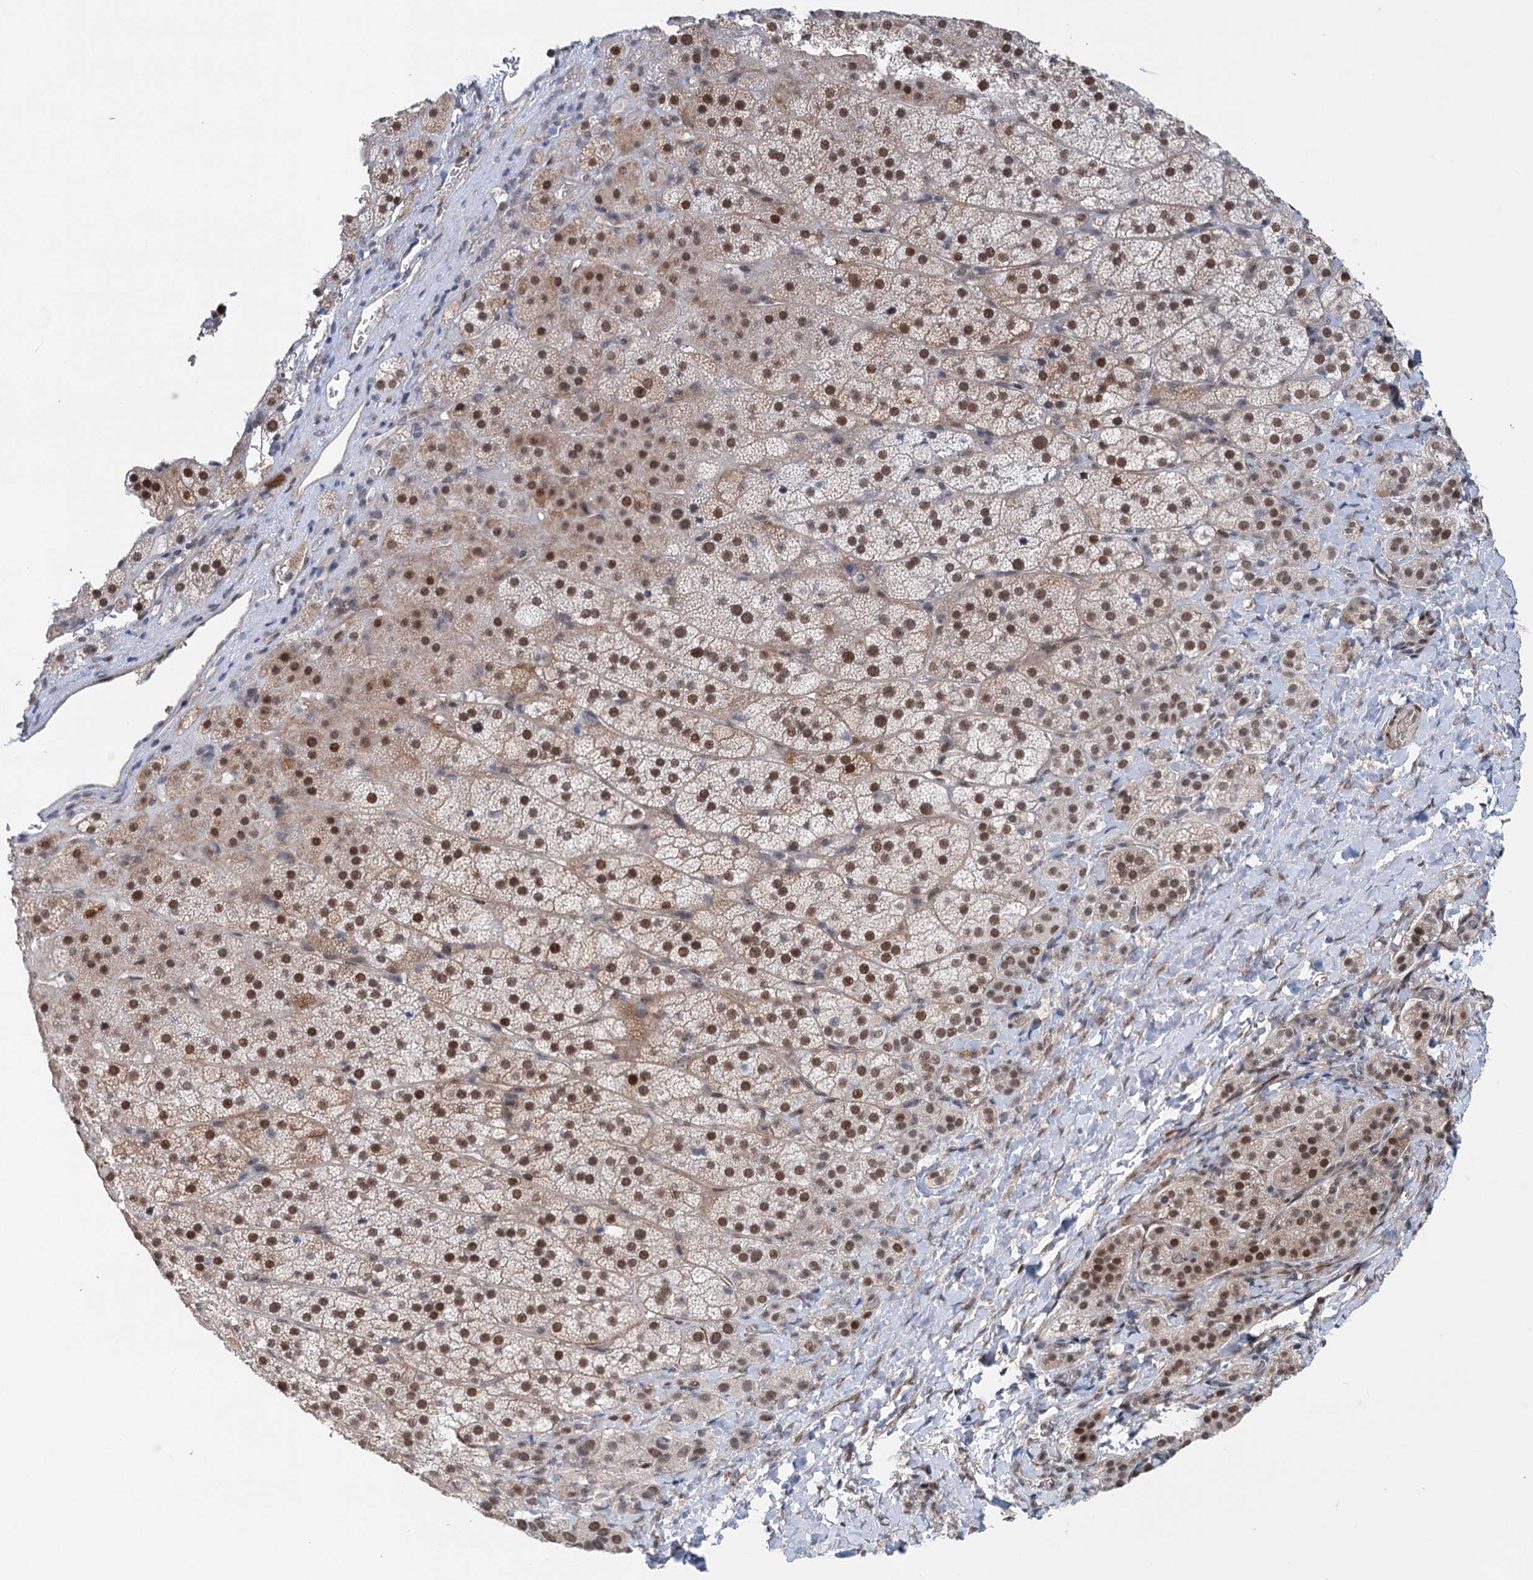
{"staining": {"intensity": "moderate", "quantity": ">75%", "location": "nuclear"}, "tissue": "adrenal gland", "cell_type": "Glandular cells", "image_type": "normal", "snomed": [{"axis": "morphology", "description": "Normal tissue, NOS"}, {"axis": "topography", "description": "Adrenal gland"}], "caption": "Immunohistochemical staining of unremarkable adrenal gland displays medium levels of moderate nuclear staining in about >75% of glandular cells.", "gene": "FAM53A", "patient": {"sex": "female", "age": 44}}